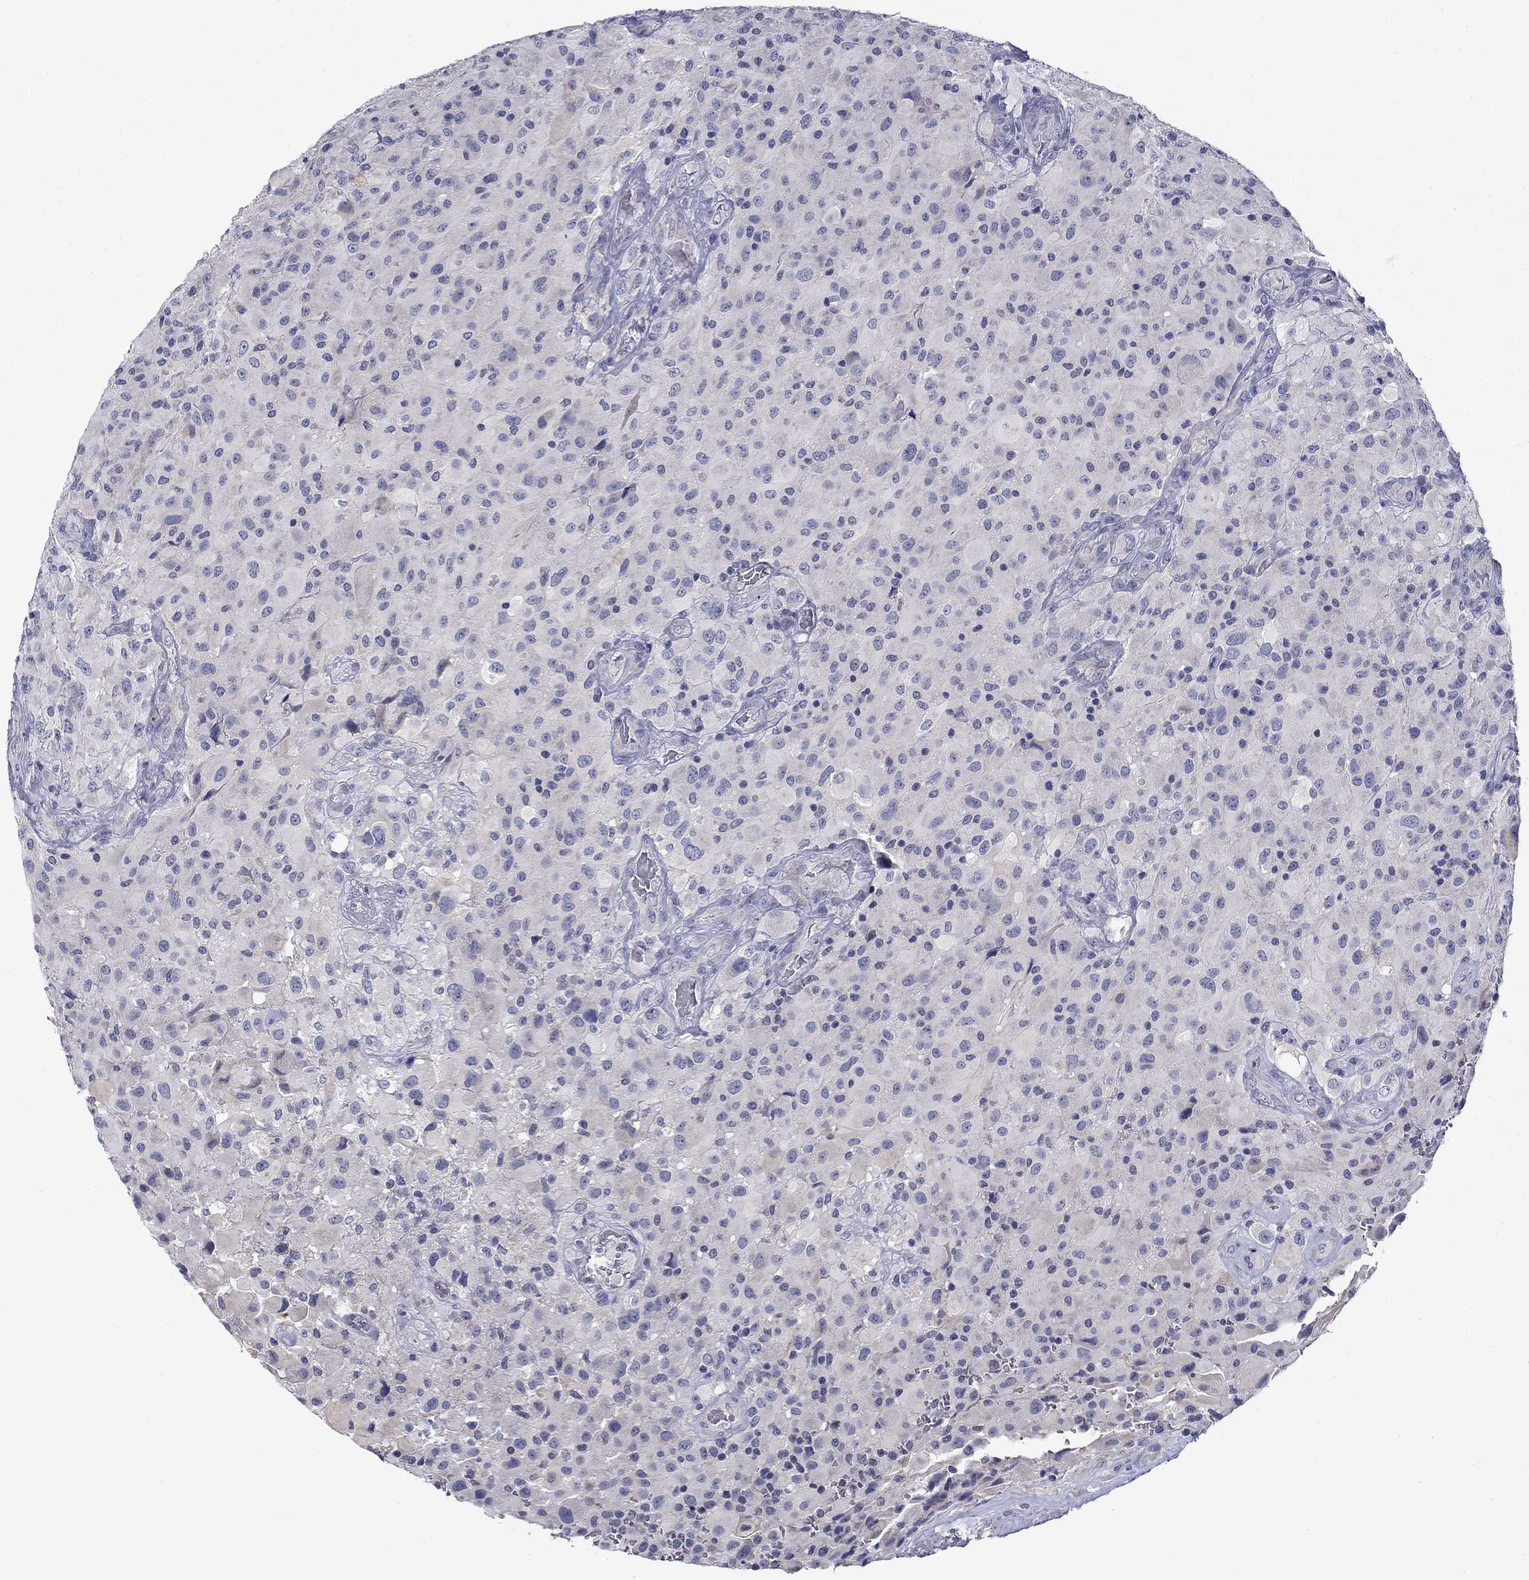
{"staining": {"intensity": "negative", "quantity": "none", "location": "none"}, "tissue": "glioma", "cell_type": "Tumor cells", "image_type": "cancer", "snomed": [{"axis": "morphology", "description": "Glioma, malignant, High grade"}, {"axis": "topography", "description": "Cerebral cortex"}], "caption": "High power microscopy photomicrograph of an immunohistochemistry (IHC) photomicrograph of glioma, revealing no significant positivity in tumor cells. Nuclei are stained in blue.", "gene": "SPATA7", "patient": {"sex": "male", "age": 35}}